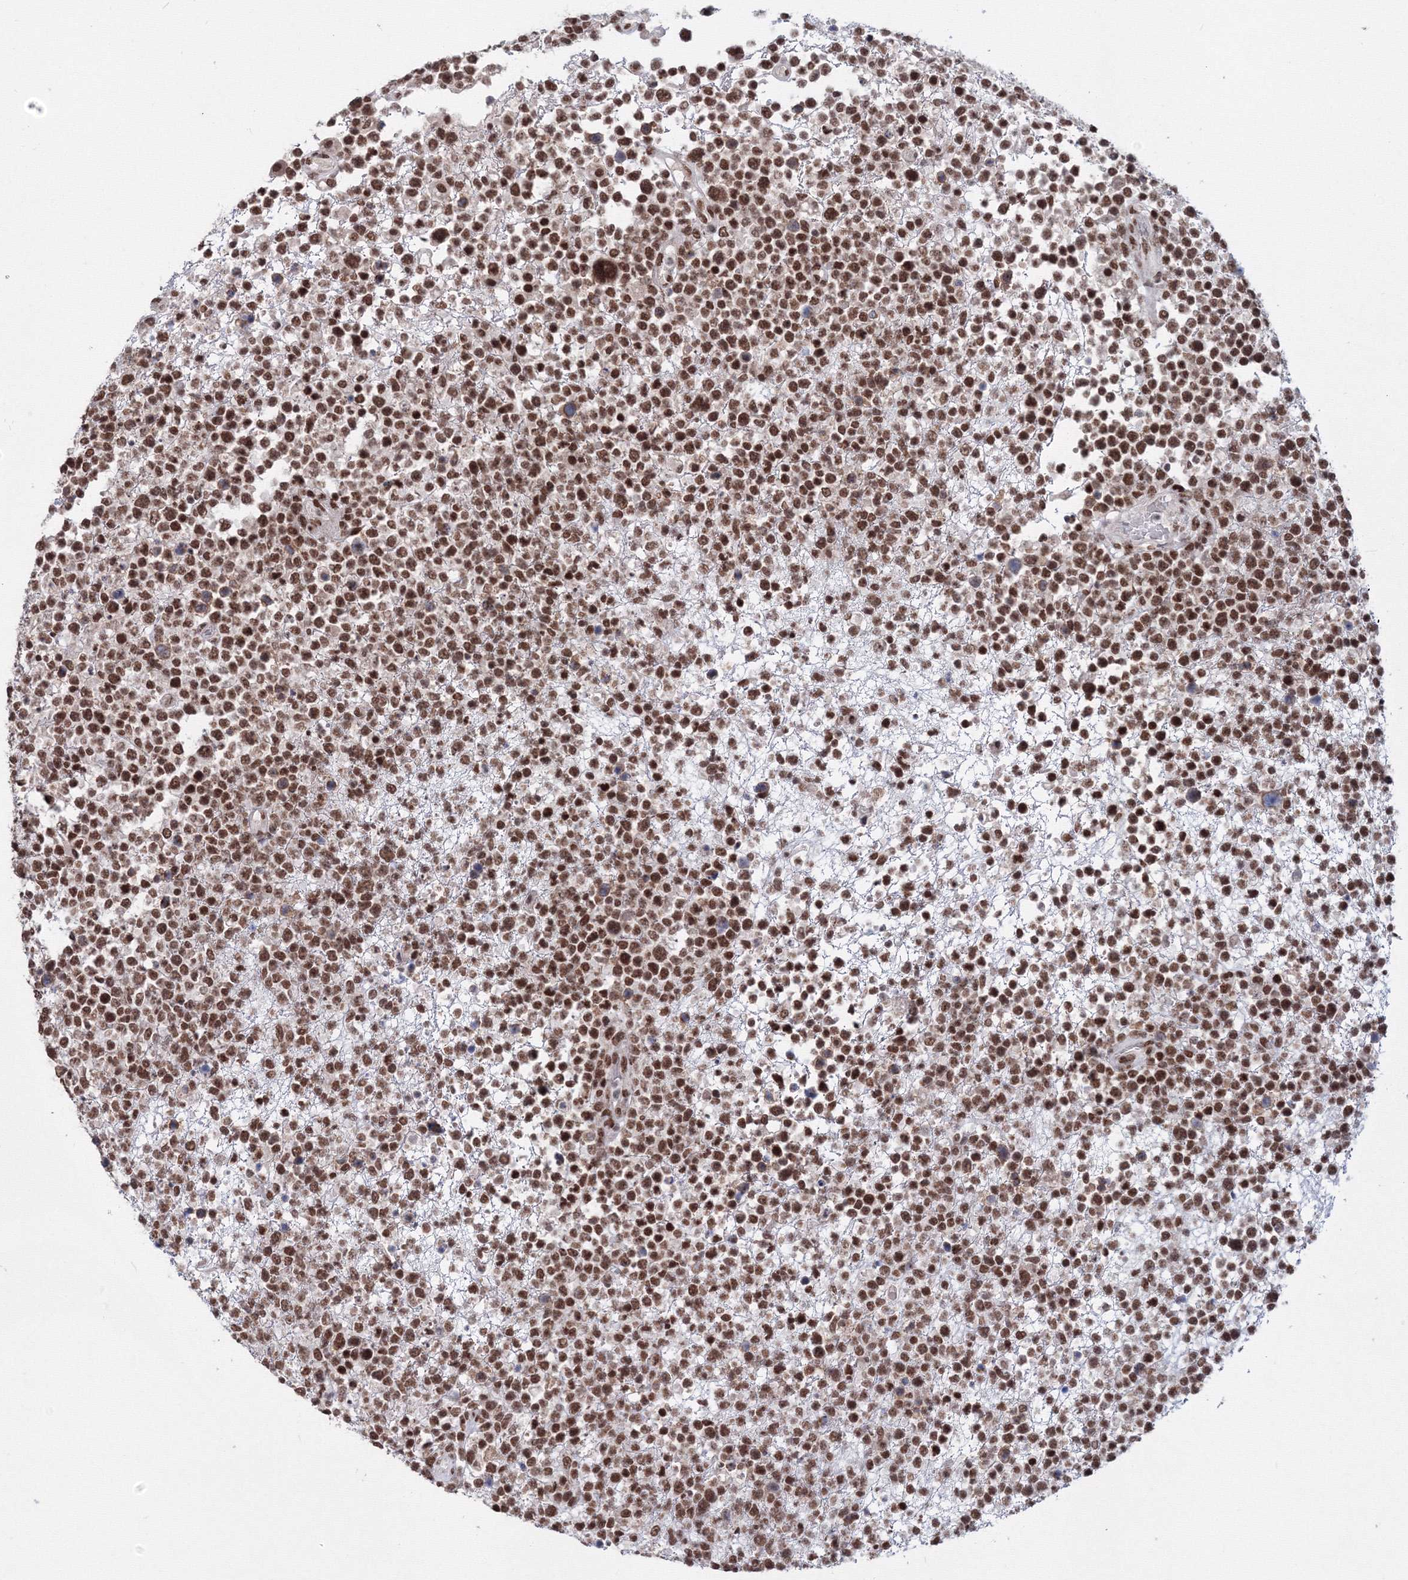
{"staining": {"intensity": "strong", "quantity": ">75%", "location": "nuclear"}, "tissue": "lymphoma", "cell_type": "Tumor cells", "image_type": "cancer", "snomed": [{"axis": "morphology", "description": "Malignant lymphoma, non-Hodgkin's type, High grade"}, {"axis": "topography", "description": "Colon"}], "caption": "Strong nuclear positivity for a protein is appreciated in about >75% of tumor cells of malignant lymphoma, non-Hodgkin's type (high-grade) using immunohistochemistry (IHC).", "gene": "SF3B6", "patient": {"sex": "female", "age": 53}}